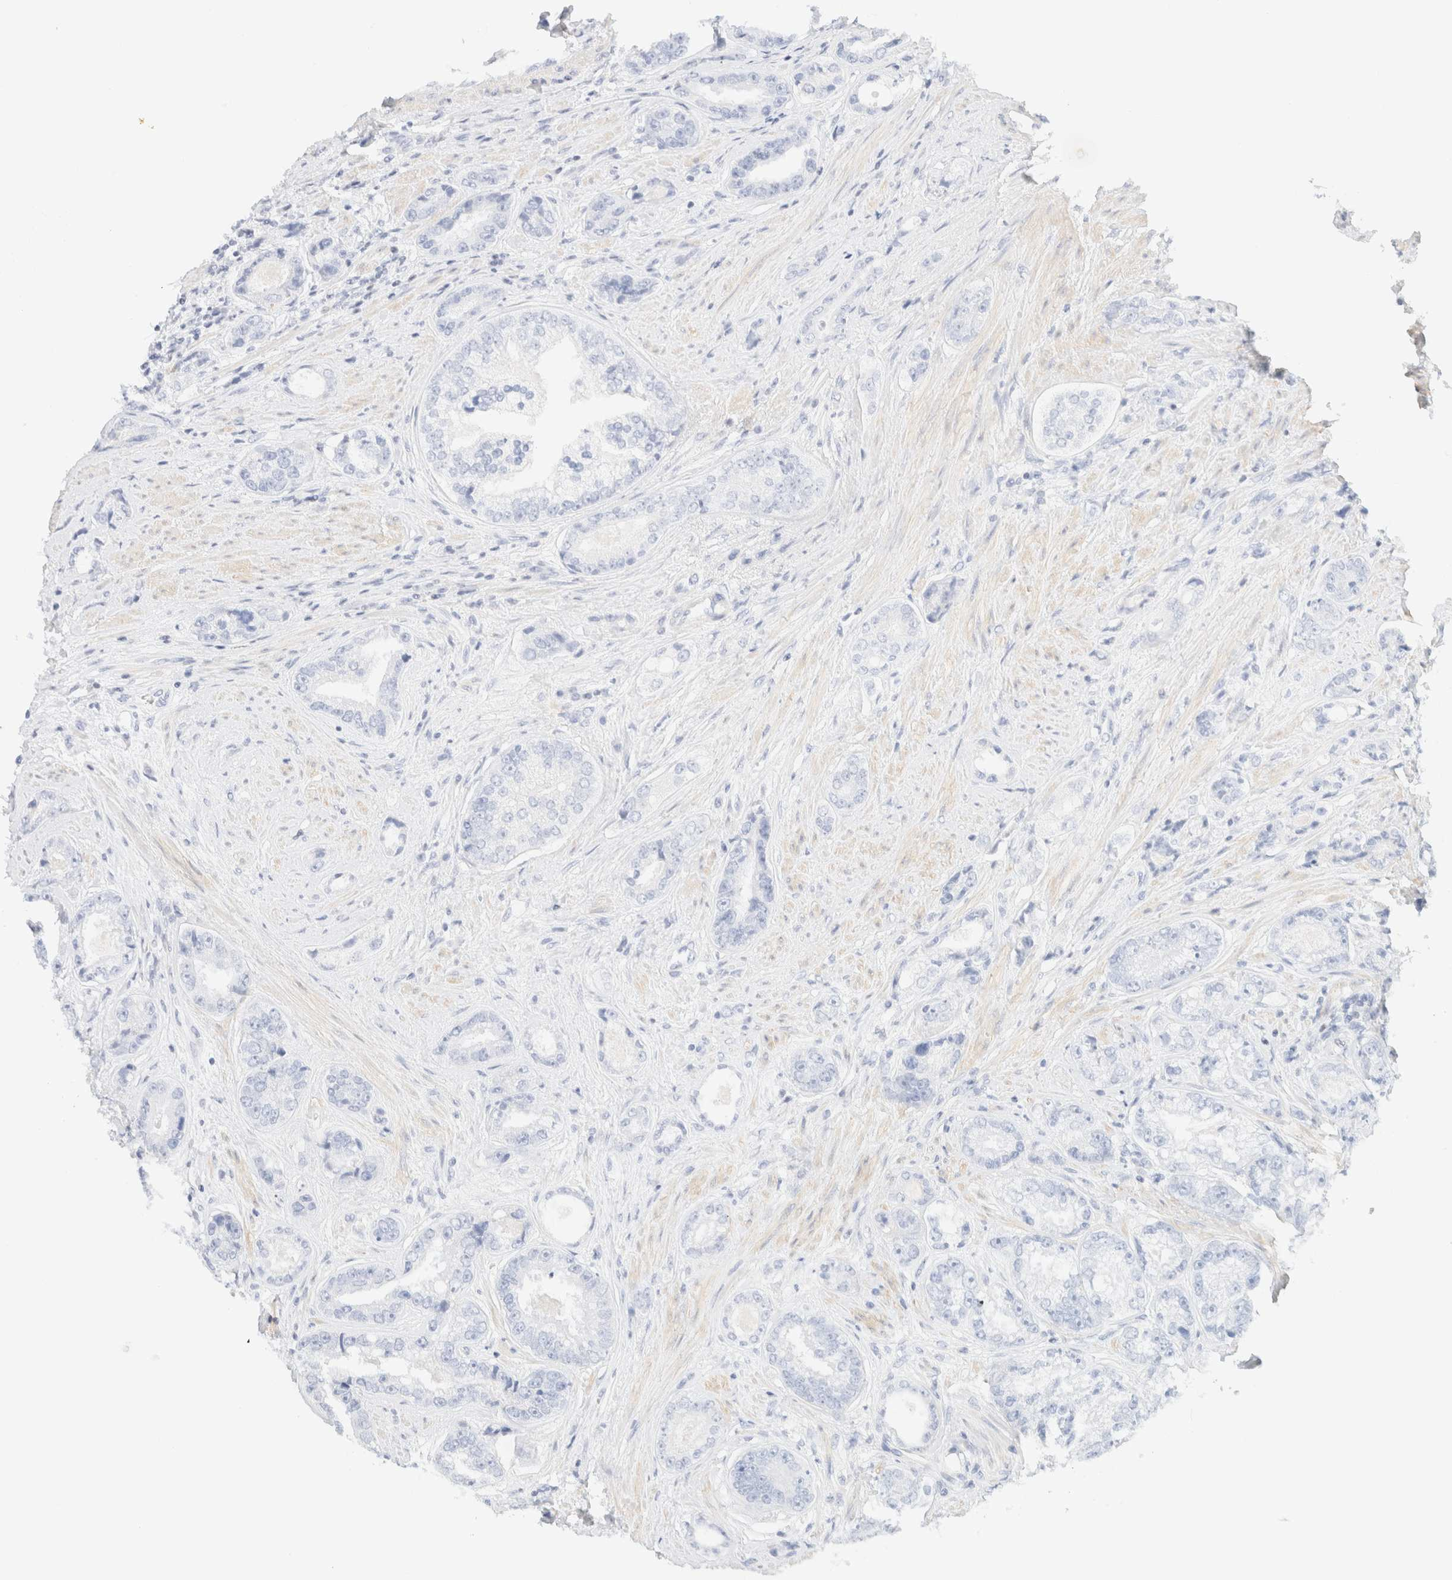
{"staining": {"intensity": "negative", "quantity": "none", "location": "none"}, "tissue": "prostate cancer", "cell_type": "Tumor cells", "image_type": "cancer", "snomed": [{"axis": "morphology", "description": "Adenocarcinoma, High grade"}, {"axis": "topography", "description": "Prostate"}], "caption": "Tumor cells are negative for brown protein staining in prostate cancer (high-grade adenocarcinoma).", "gene": "IKZF3", "patient": {"sex": "male", "age": 61}}